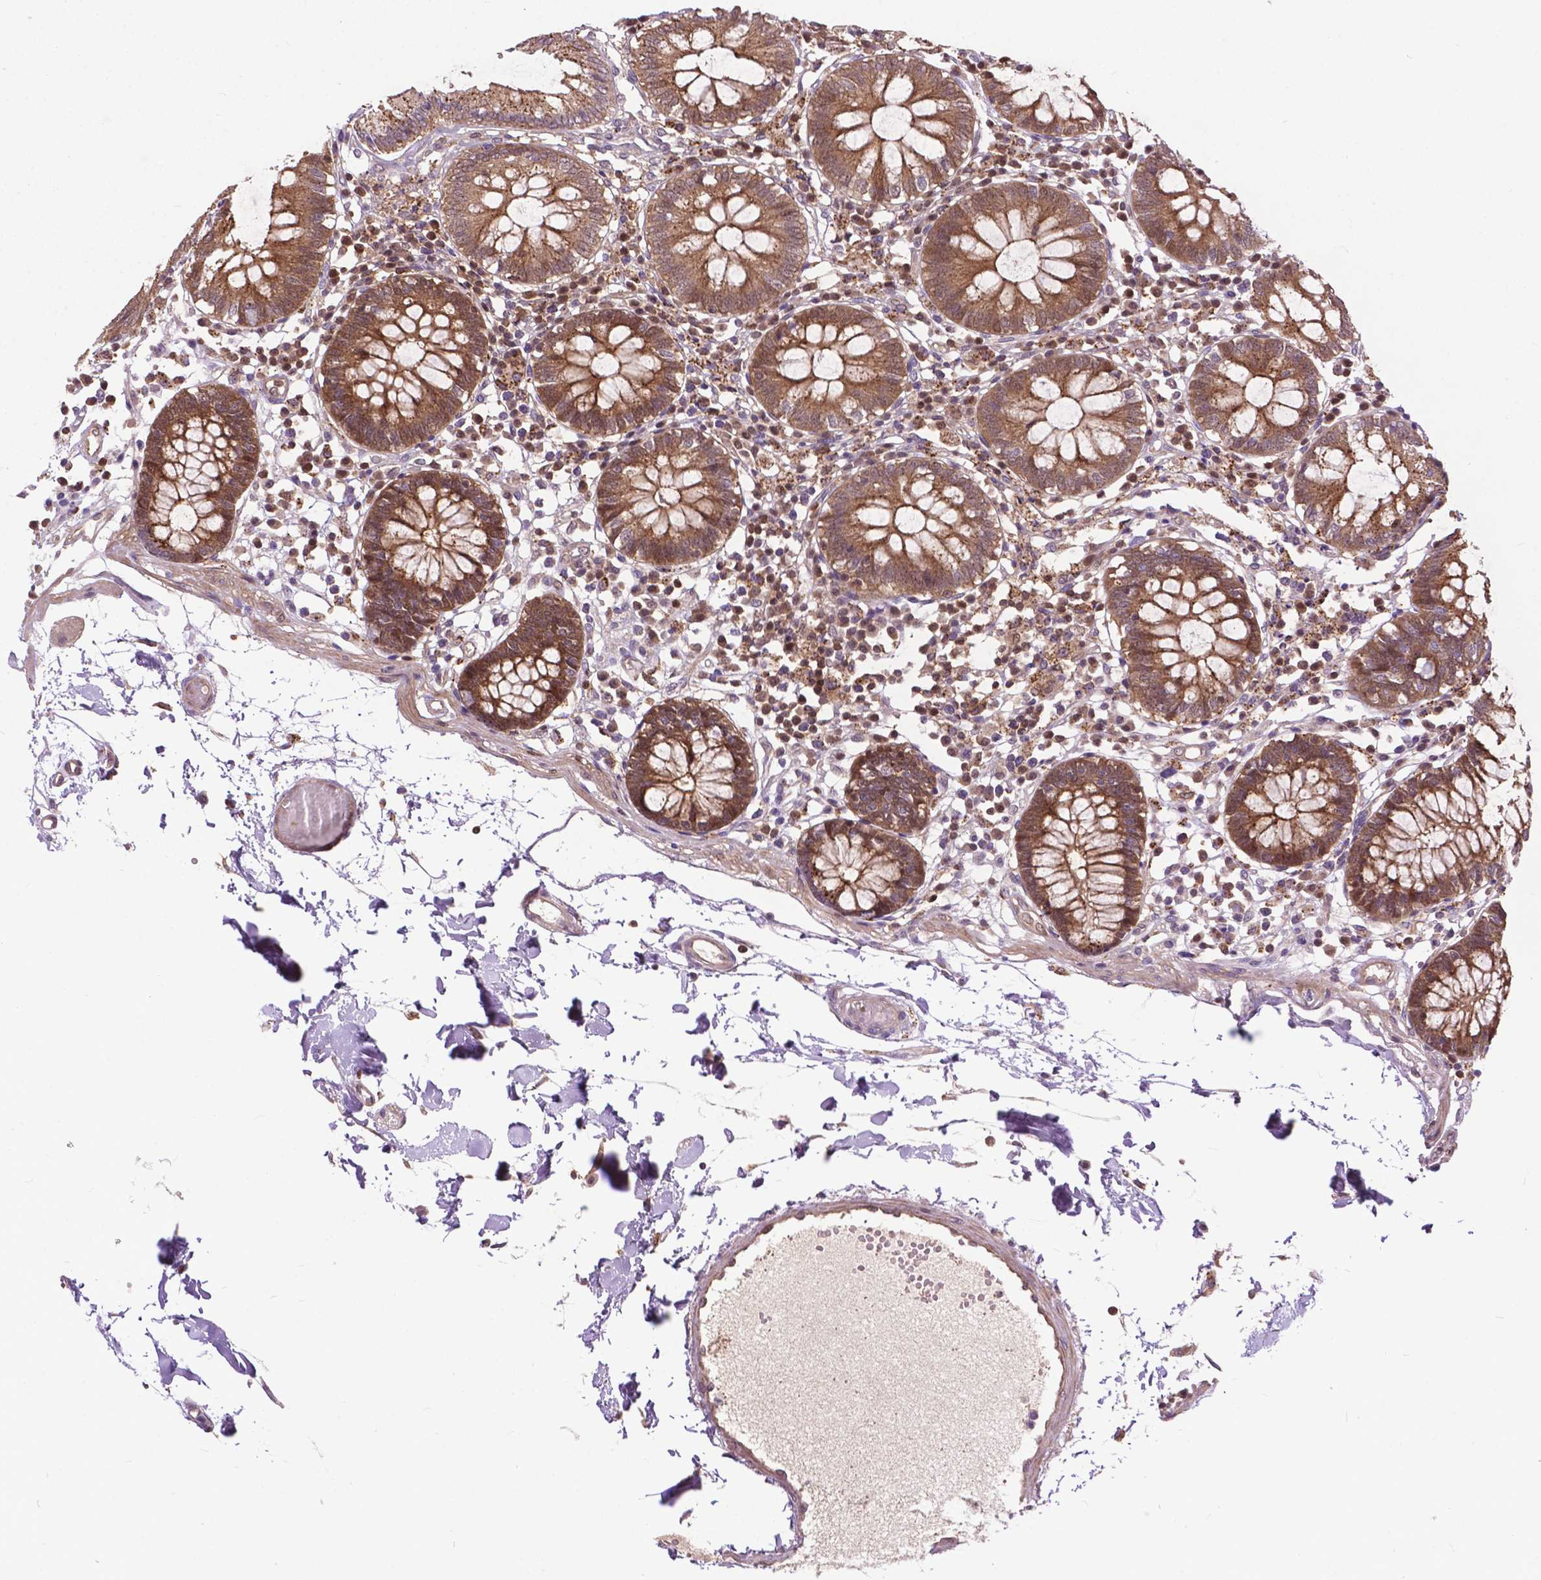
{"staining": {"intensity": "moderate", "quantity": ">75%", "location": "cytoplasmic/membranous,nuclear"}, "tissue": "colon", "cell_type": "Endothelial cells", "image_type": "normal", "snomed": [{"axis": "morphology", "description": "Normal tissue, NOS"}, {"axis": "morphology", "description": "Adenocarcinoma, NOS"}, {"axis": "topography", "description": "Colon"}], "caption": "Protein staining of benign colon shows moderate cytoplasmic/membranous,nuclear positivity in approximately >75% of endothelial cells.", "gene": "CHMP4A", "patient": {"sex": "male", "age": 83}}